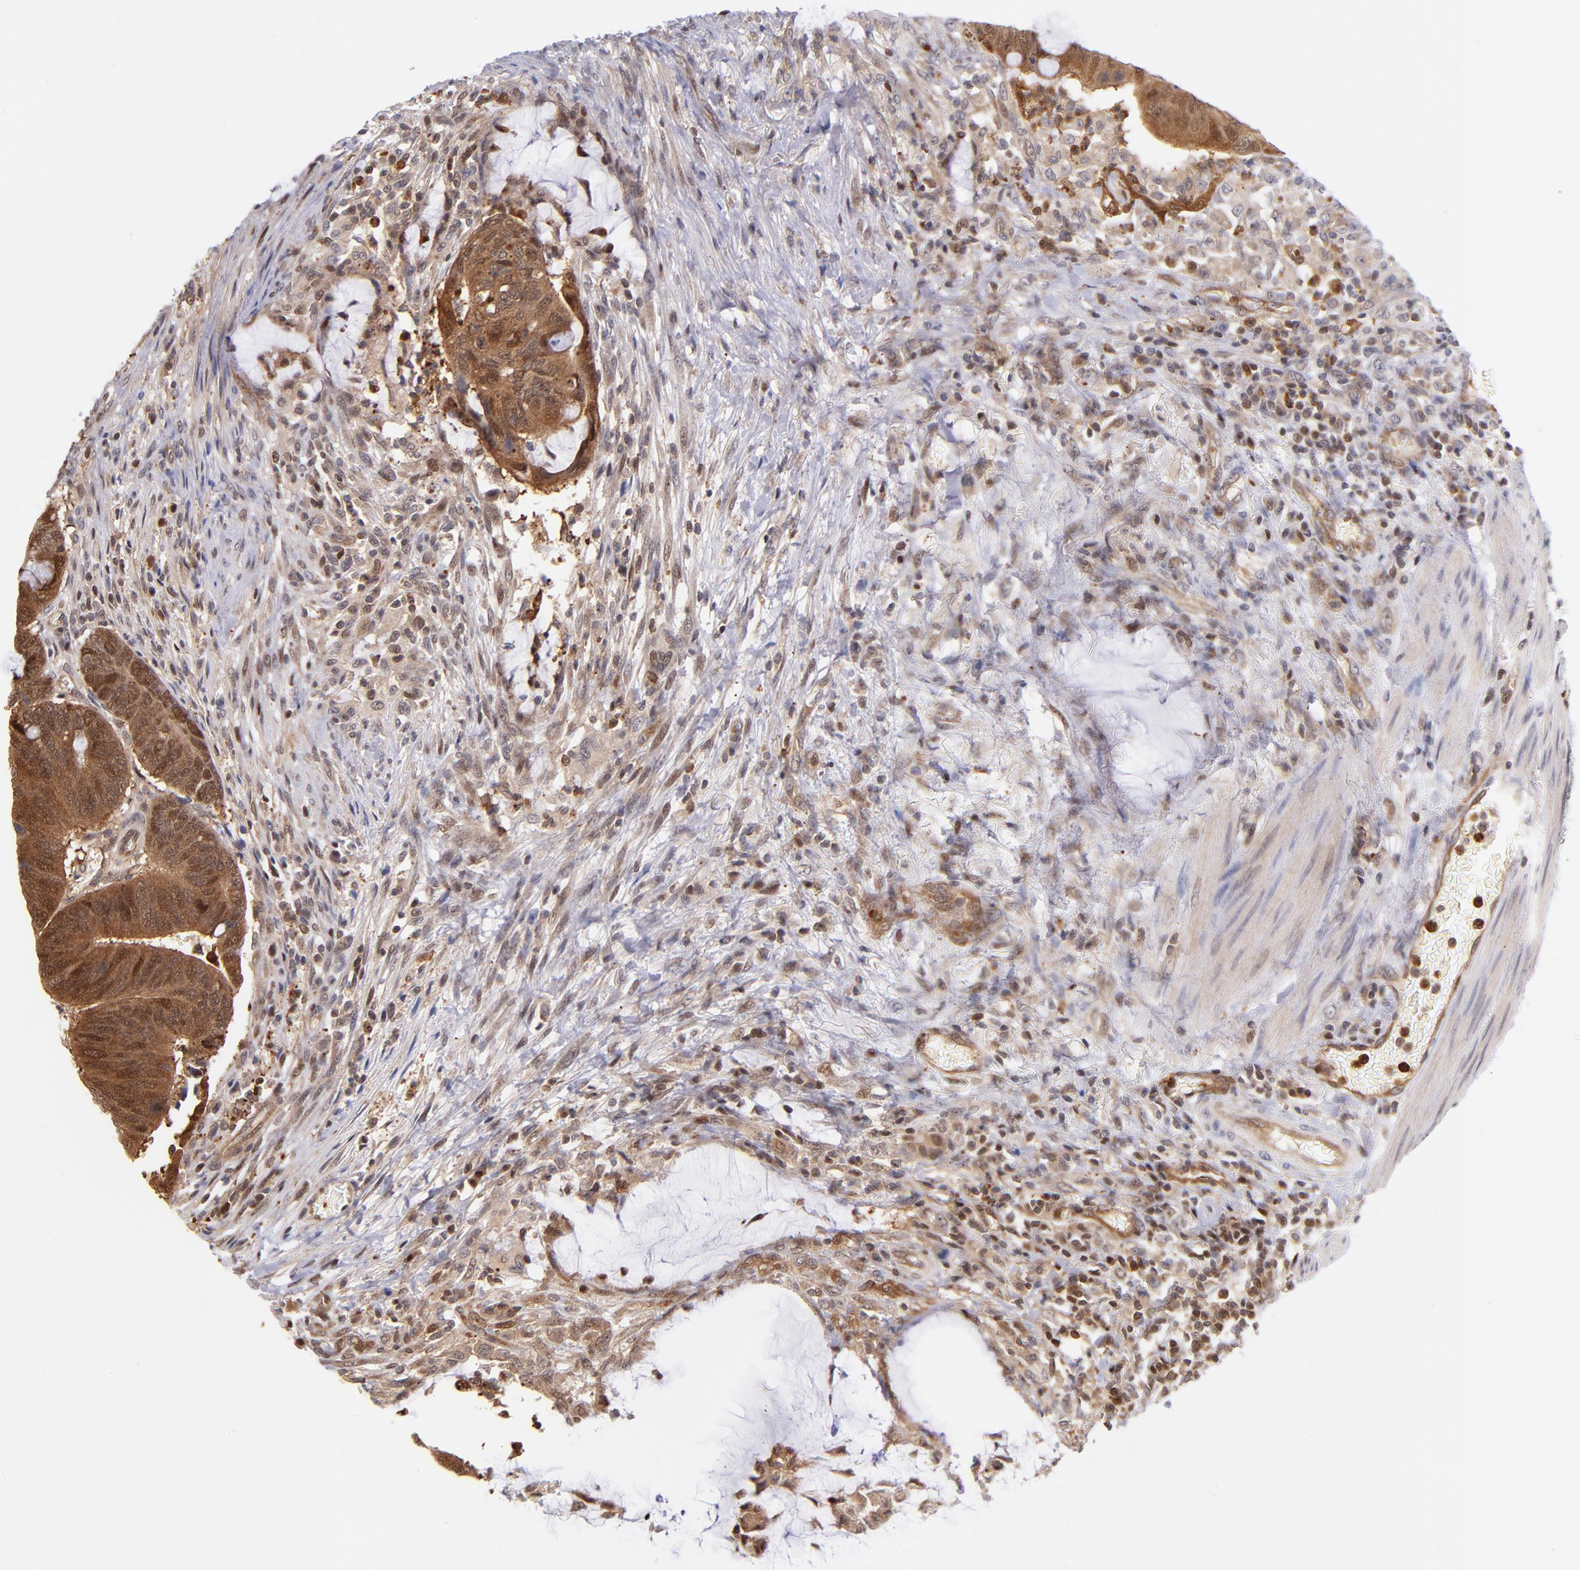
{"staining": {"intensity": "moderate", "quantity": ">75%", "location": "cytoplasmic/membranous,nuclear"}, "tissue": "colorectal cancer", "cell_type": "Tumor cells", "image_type": "cancer", "snomed": [{"axis": "morphology", "description": "Normal tissue, NOS"}, {"axis": "morphology", "description": "Adenocarcinoma, NOS"}, {"axis": "topography", "description": "Rectum"}], "caption": "Human colorectal cancer stained with a brown dye exhibits moderate cytoplasmic/membranous and nuclear positive expression in approximately >75% of tumor cells.", "gene": "YWHAB", "patient": {"sex": "male", "age": 92}}